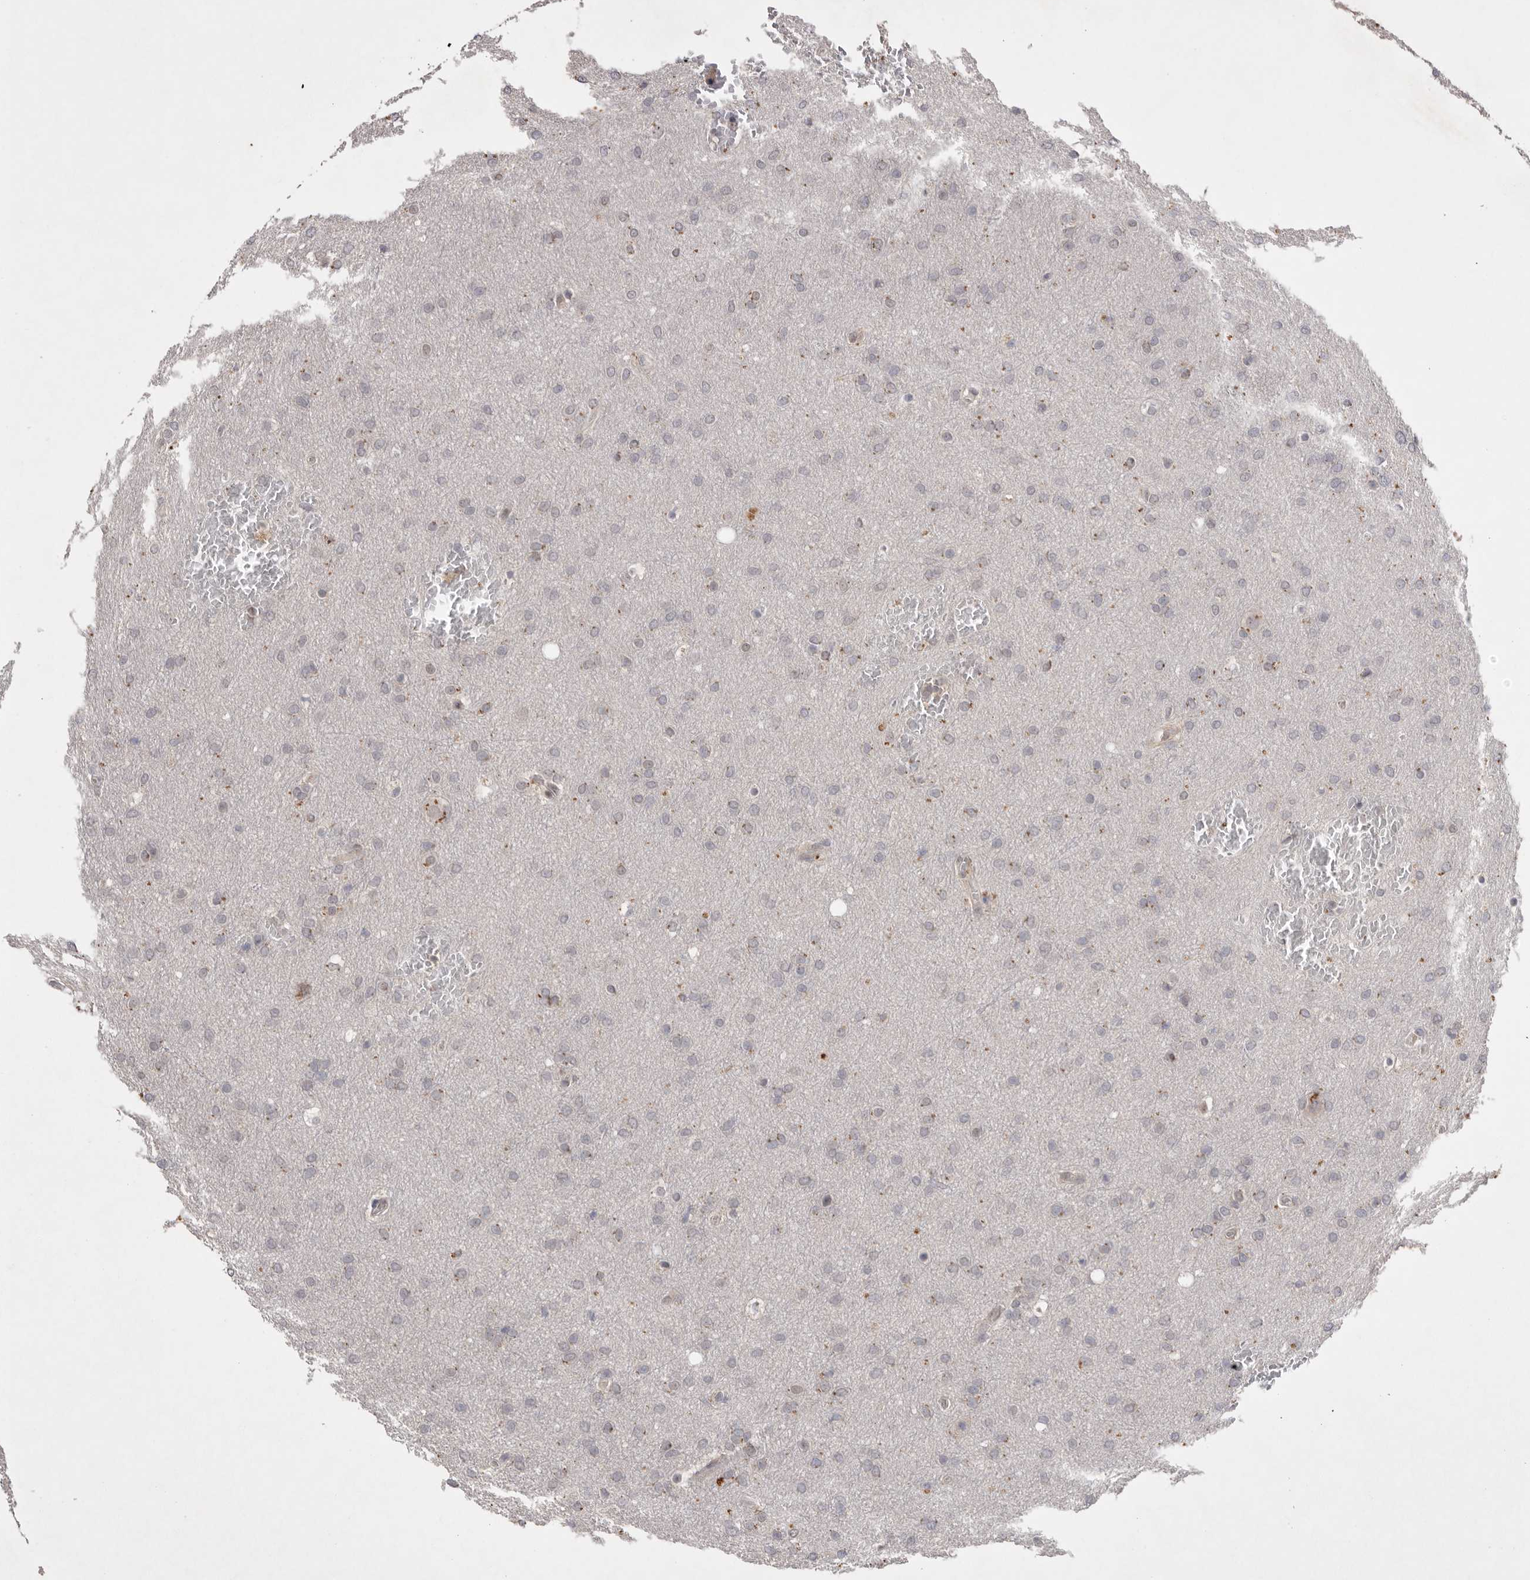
{"staining": {"intensity": "negative", "quantity": "none", "location": "none"}, "tissue": "glioma", "cell_type": "Tumor cells", "image_type": "cancer", "snomed": [{"axis": "morphology", "description": "Glioma, malignant, Low grade"}, {"axis": "topography", "description": "Brain"}], "caption": "A high-resolution micrograph shows IHC staining of glioma, which demonstrates no significant positivity in tumor cells. Nuclei are stained in blue.", "gene": "HUS1", "patient": {"sex": "female", "age": 37}}